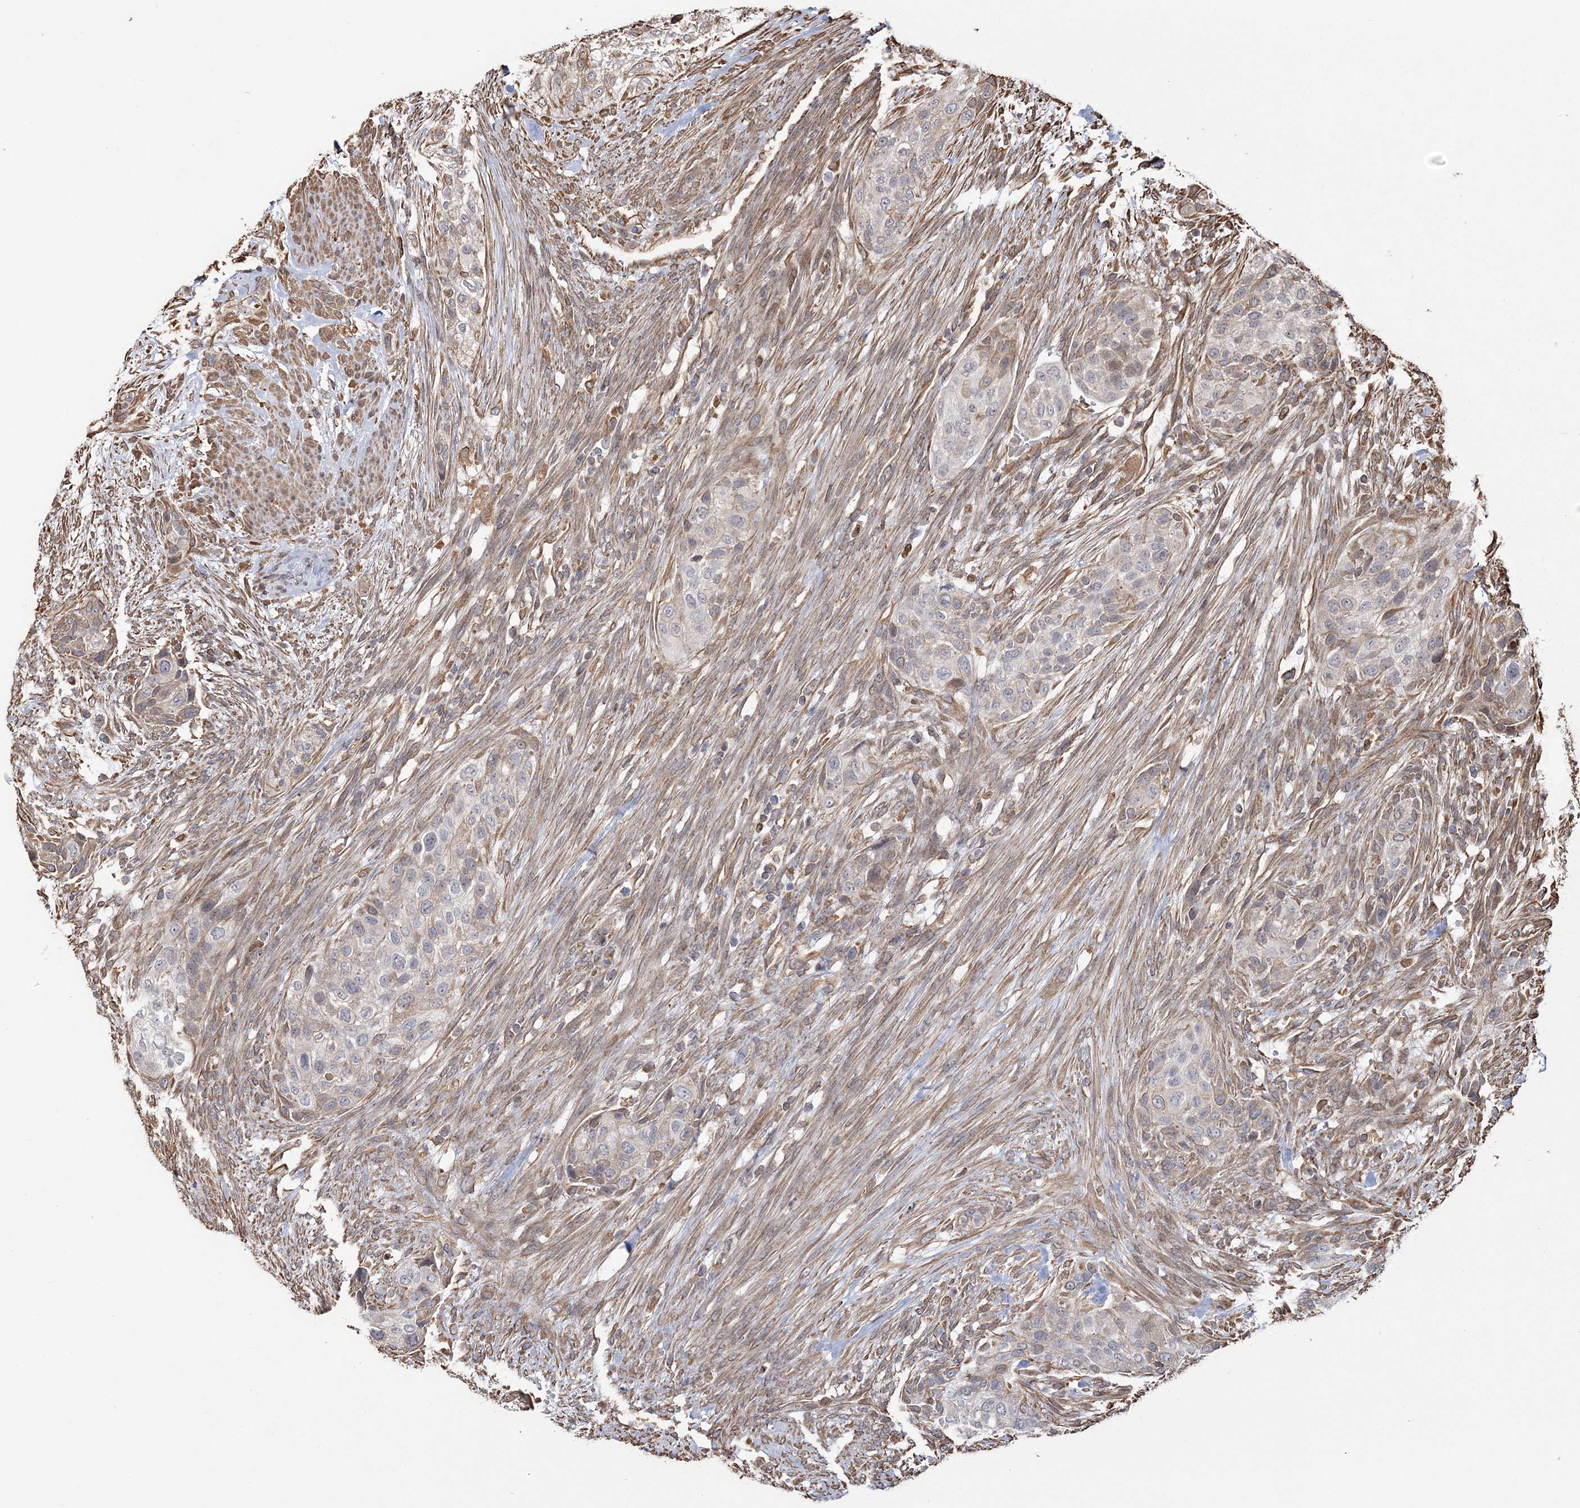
{"staining": {"intensity": "weak", "quantity": "<25%", "location": "cytoplasmic/membranous"}, "tissue": "urothelial cancer", "cell_type": "Tumor cells", "image_type": "cancer", "snomed": [{"axis": "morphology", "description": "Urothelial carcinoma, High grade"}, {"axis": "topography", "description": "Urinary bladder"}], "caption": "A high-resolution micrograph shows IHC staining of urothelial cancer, which demonstrates no significant expression in tumor cells. The staining was performed using DAB (3,3'-diaminobenzidine) to visualize the protein expression in brown, while the nuclei were stained in blue with hematoxylin (Magnification: 20x).", "gene": "ATP11B", "patient": {"sex": "male", "age": 35}}